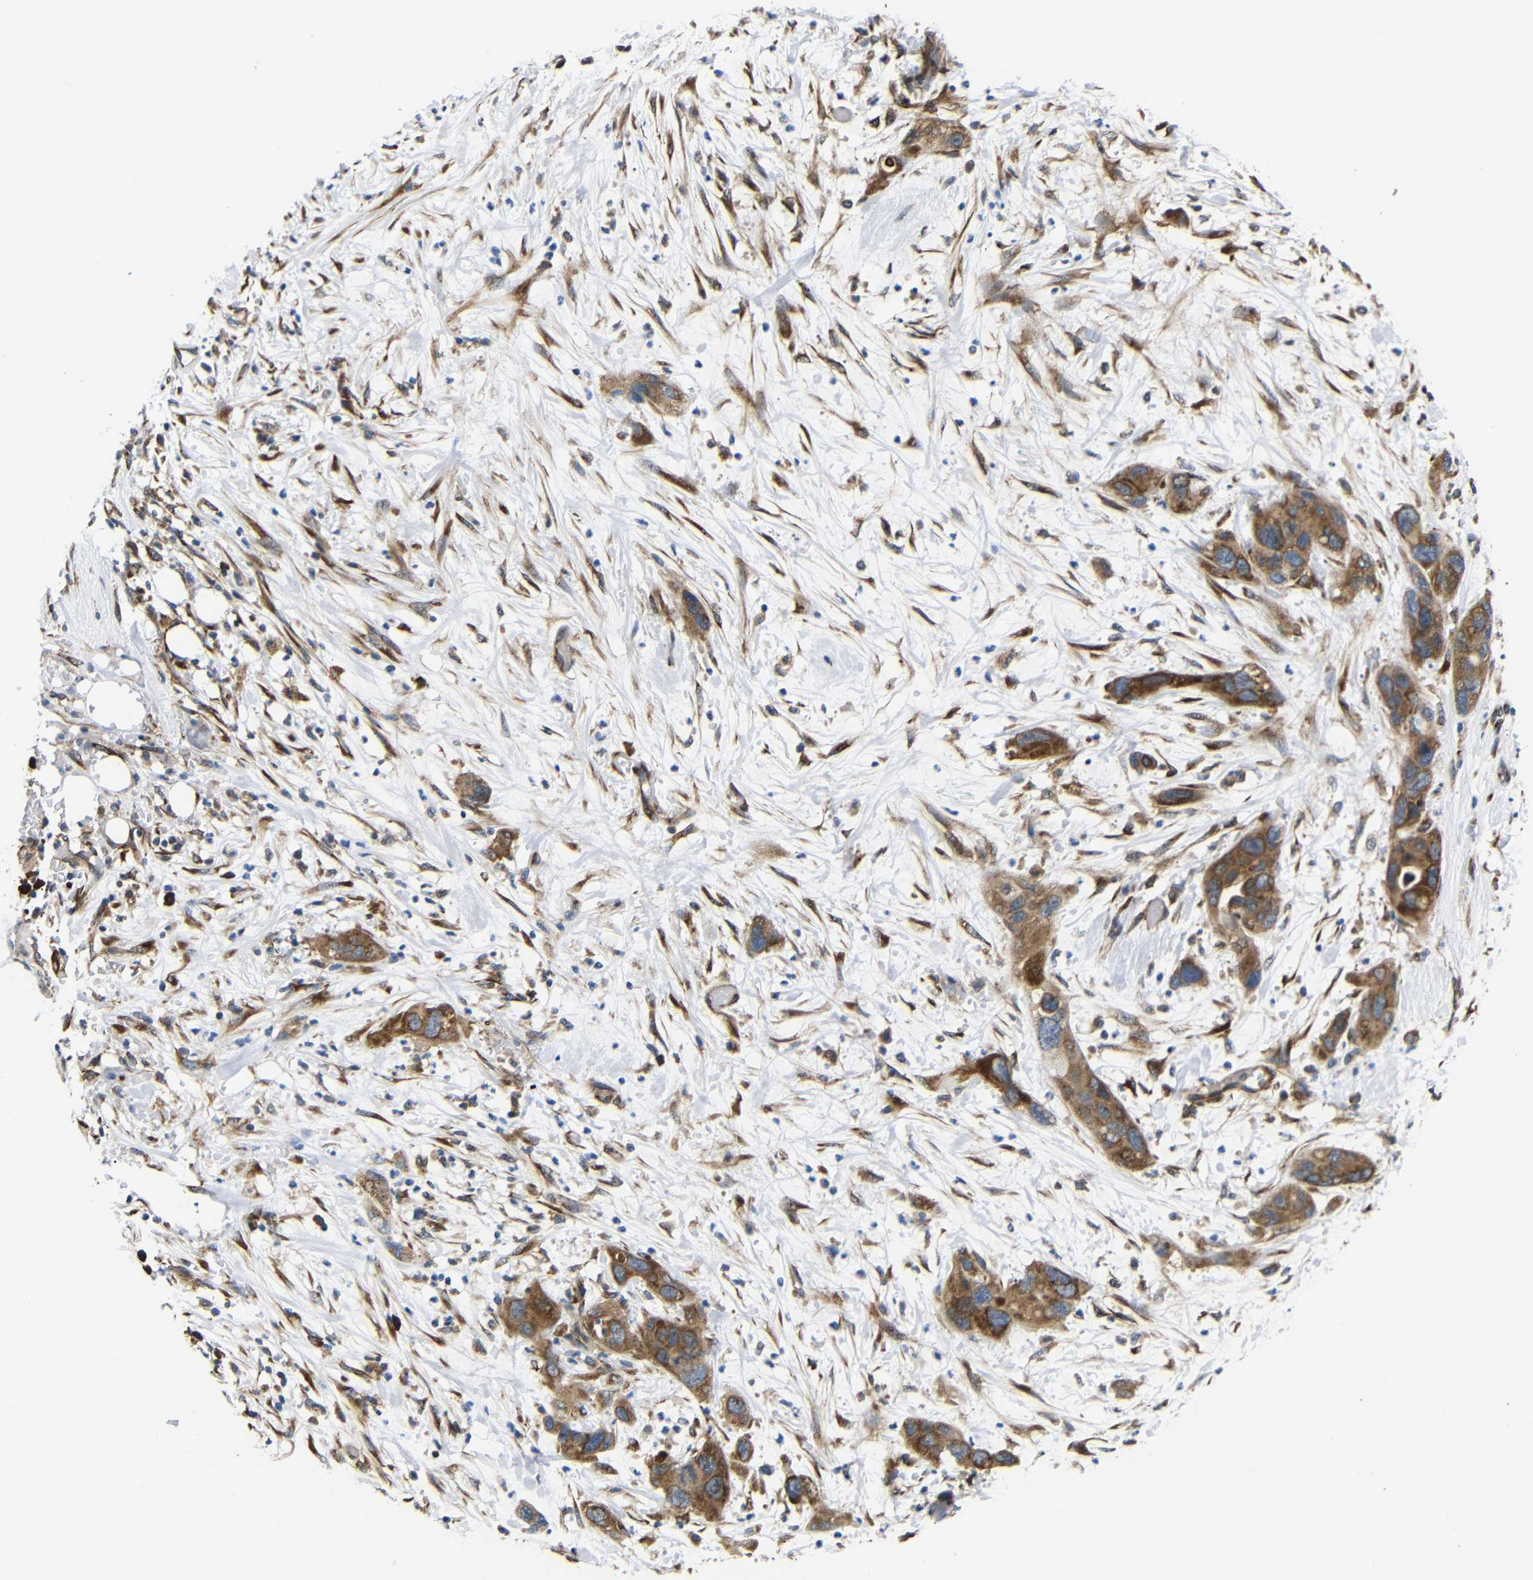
{"staining": {"intensity": "strong", "quantity": ">75%", "location": "cytoplasmic/membranous"}, "tissue": "pancreatic cancer", "cell_type": "Tumor cells", "image_type": "cancer", "snomed": [{"axis": "morphology", "description": "Adenocarcinoma, NOS"}, {"axis": "topography", "description": "Pancreas"}], "caption": "Approximately >75% of tumor cells in pancreatic adenocarcinoma reveal strong cytoplasmic/membranous protein expression as visualized by brown immunohistochemical staining.", "gene": "KANK4", "patient": {"sex": "female", "age": 71}}